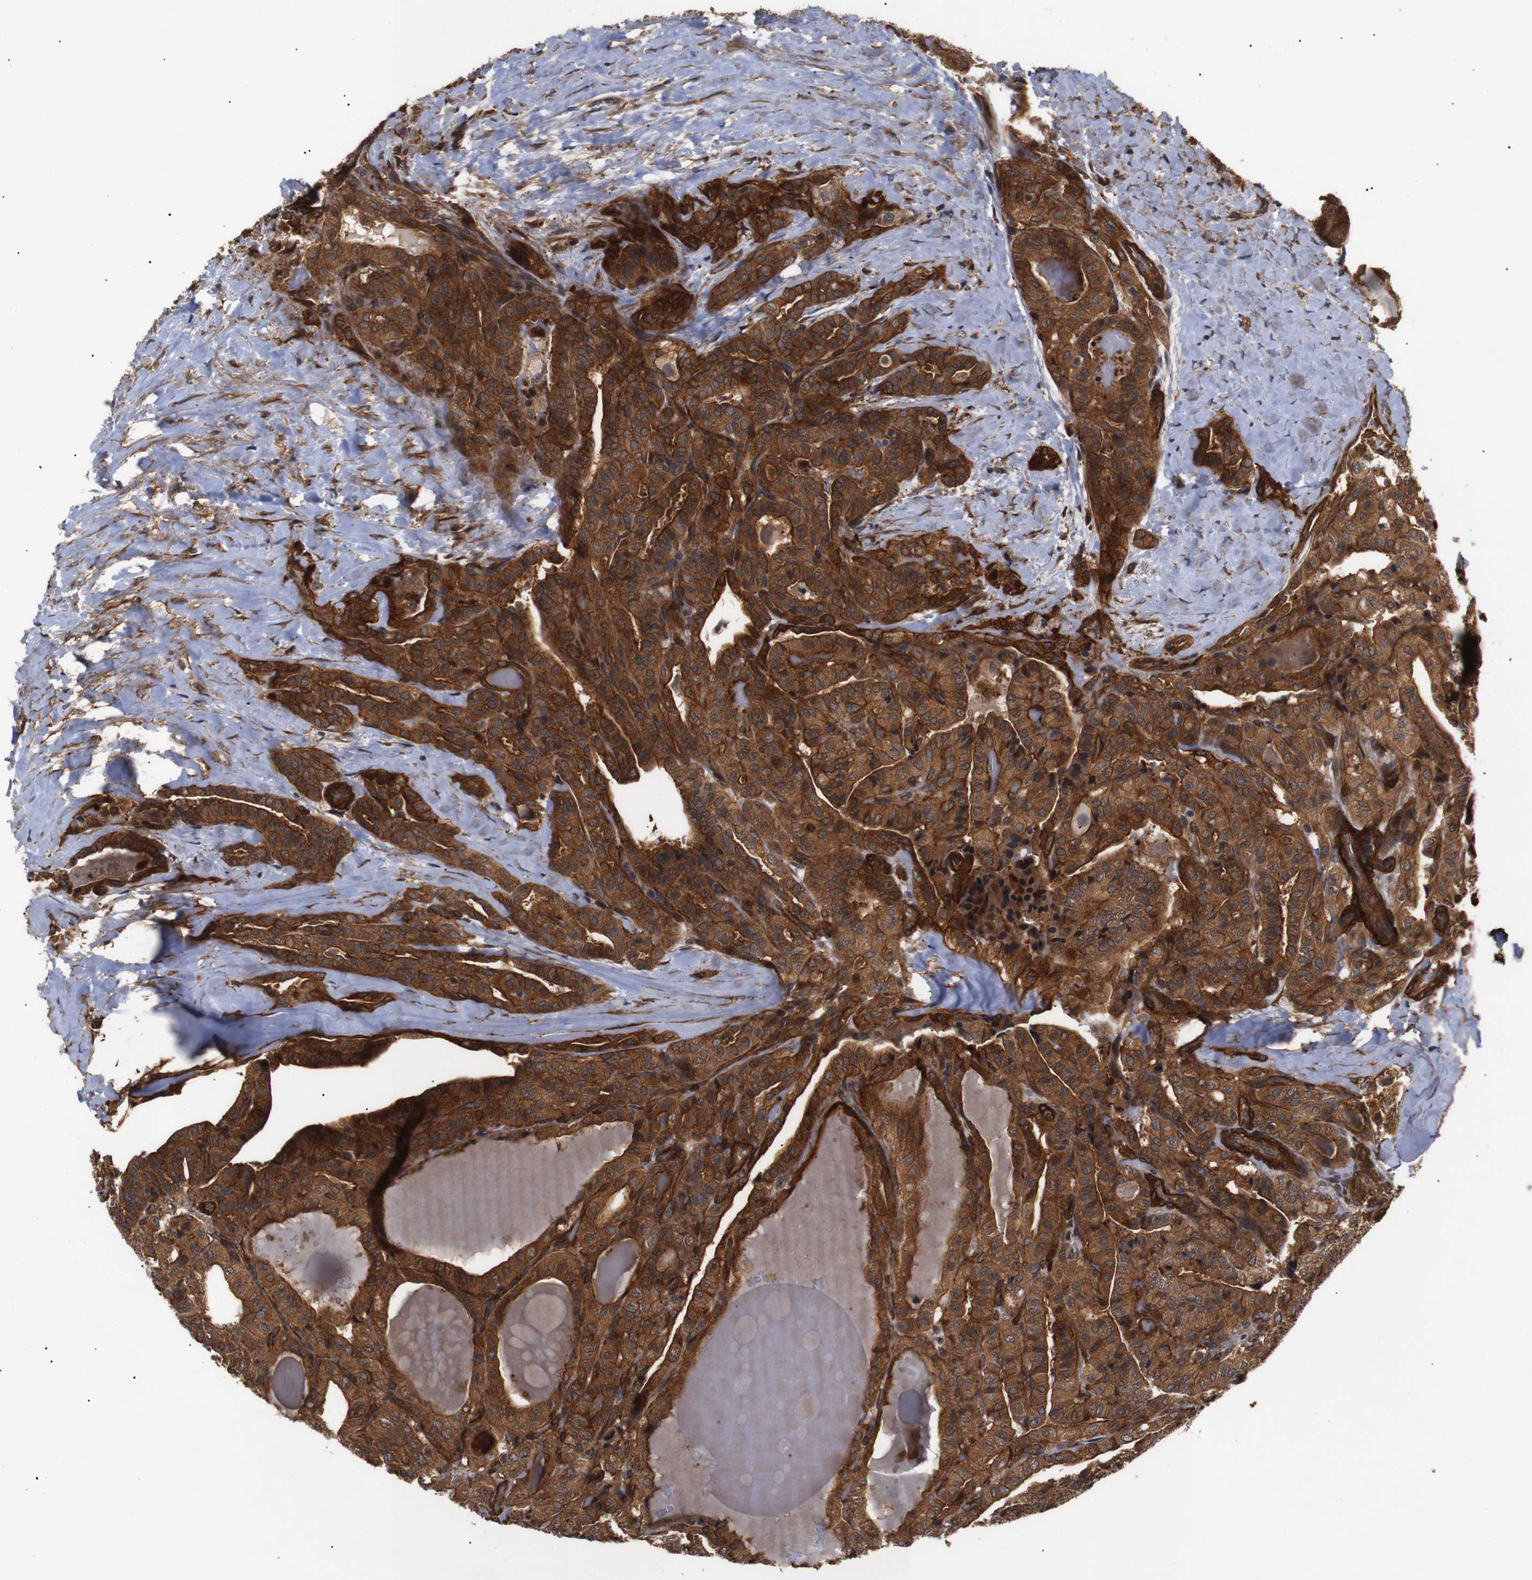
{"staining": {"intensity": "strong", "quantity": ">75%", "location": "cytoplasmic/membranous"}, "tissue": "thyroid cancer", "cell_type": "Tumor cells", "image_type": "cancer", "snomed": [{"axis": "morphology", "description": "Papillary adenocarcinoma, NOS"}, {"axis": "topography", "description": "Thyroid gland"}], "caption": "This is an image of immunohistochemistry staining of thyroid cancer, which shows strong staining in the cytoplasmic/membranous of tumor cells.", "gene": "PAWR", "patient": {"sex": "male", "age": 77}}